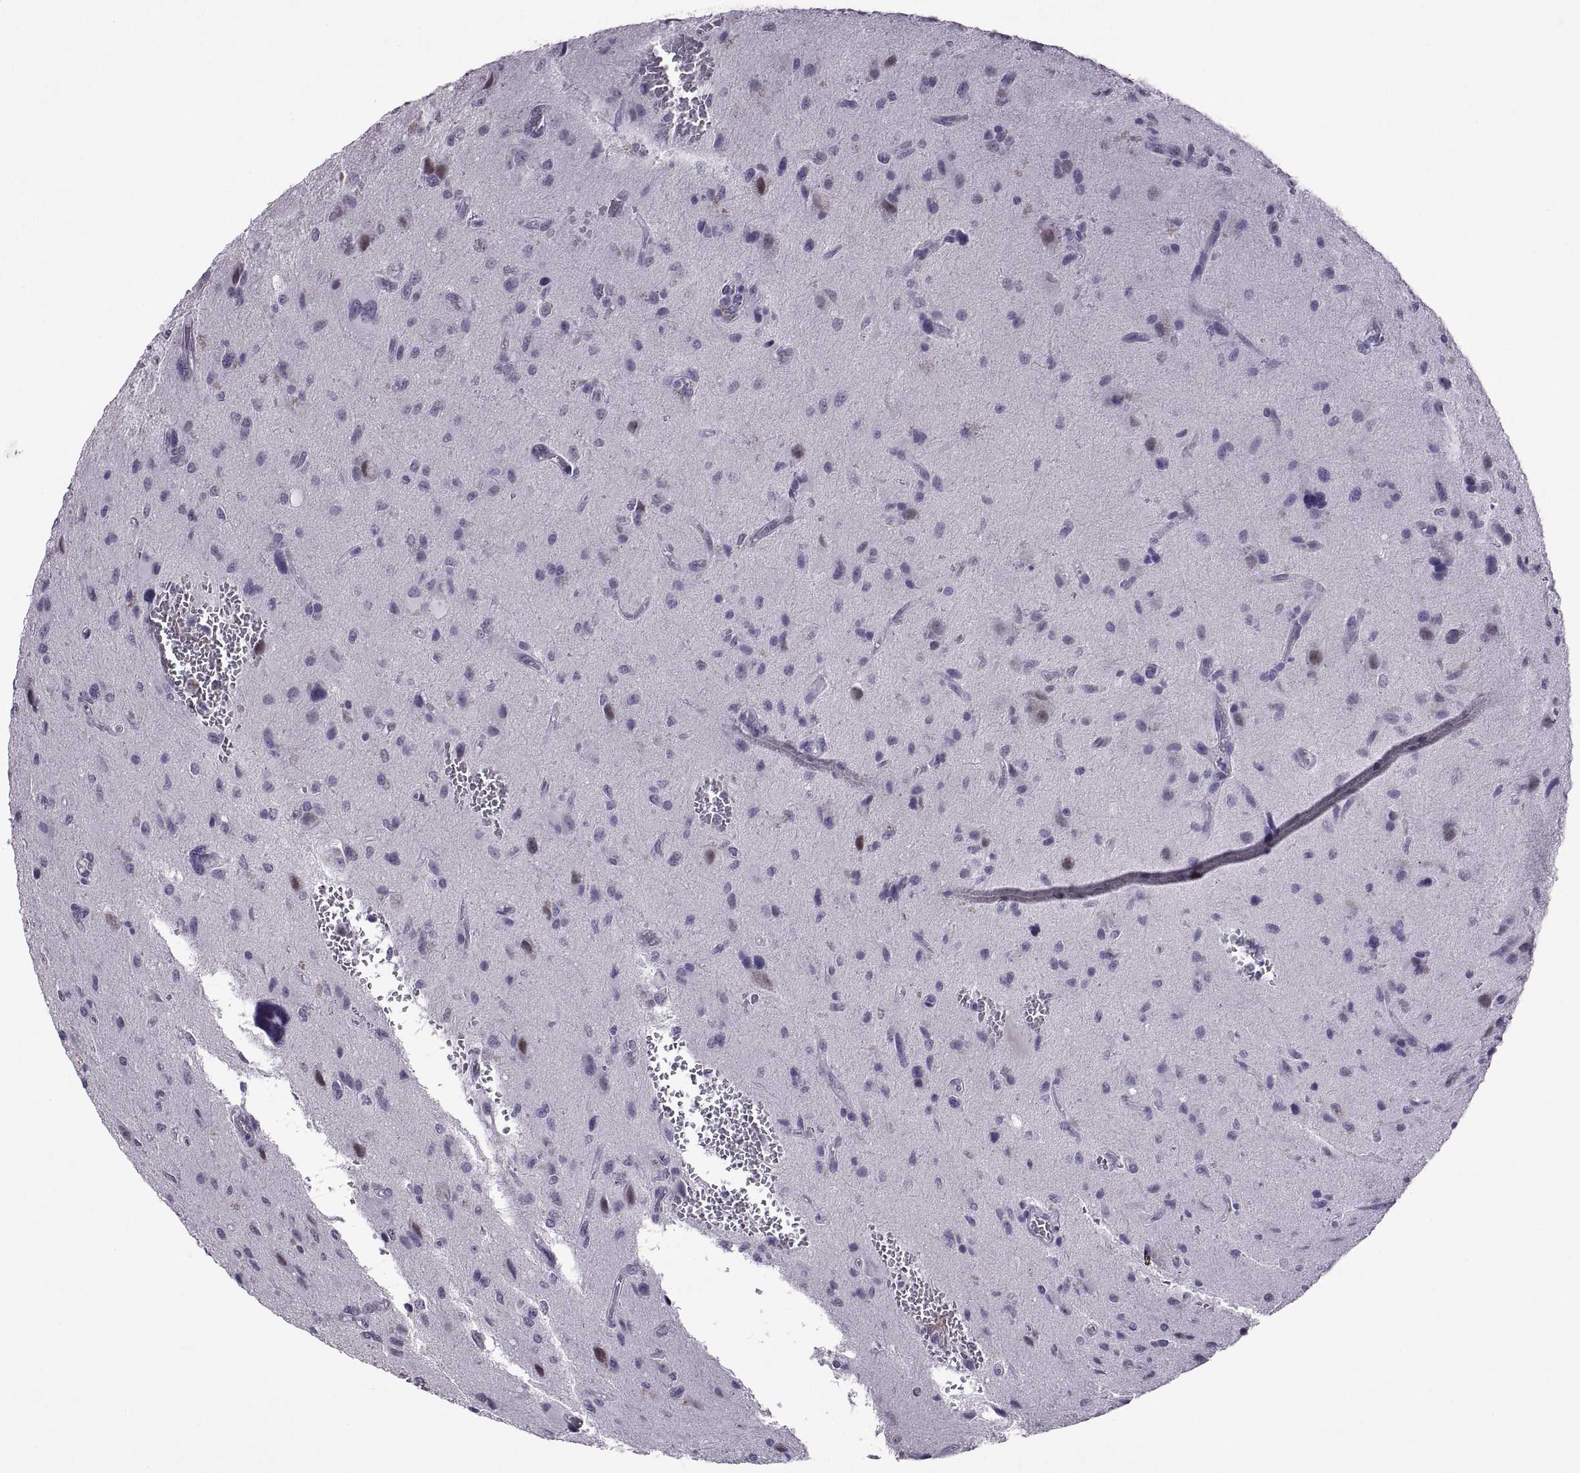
{"staining": {"intensity": "negative", "quantity": "none", "location": "none"}, "tissue": "glioma", "cell_type": "Tumor cells", "image_type": "cancer", "snomed": [{"axis": "morphology", "description": "Glioma, malignant, NOS"}, {"axis": "morphology", "description": "Glioma, malignant, High grade"}, {"axis": "topography", "description": "Brain"}], "caption": "Histopathology image shows no protein staining in tumor cells of glioma tissue.", "gene": "KRT77", "patient": {"sex": "female", "age": 71}}